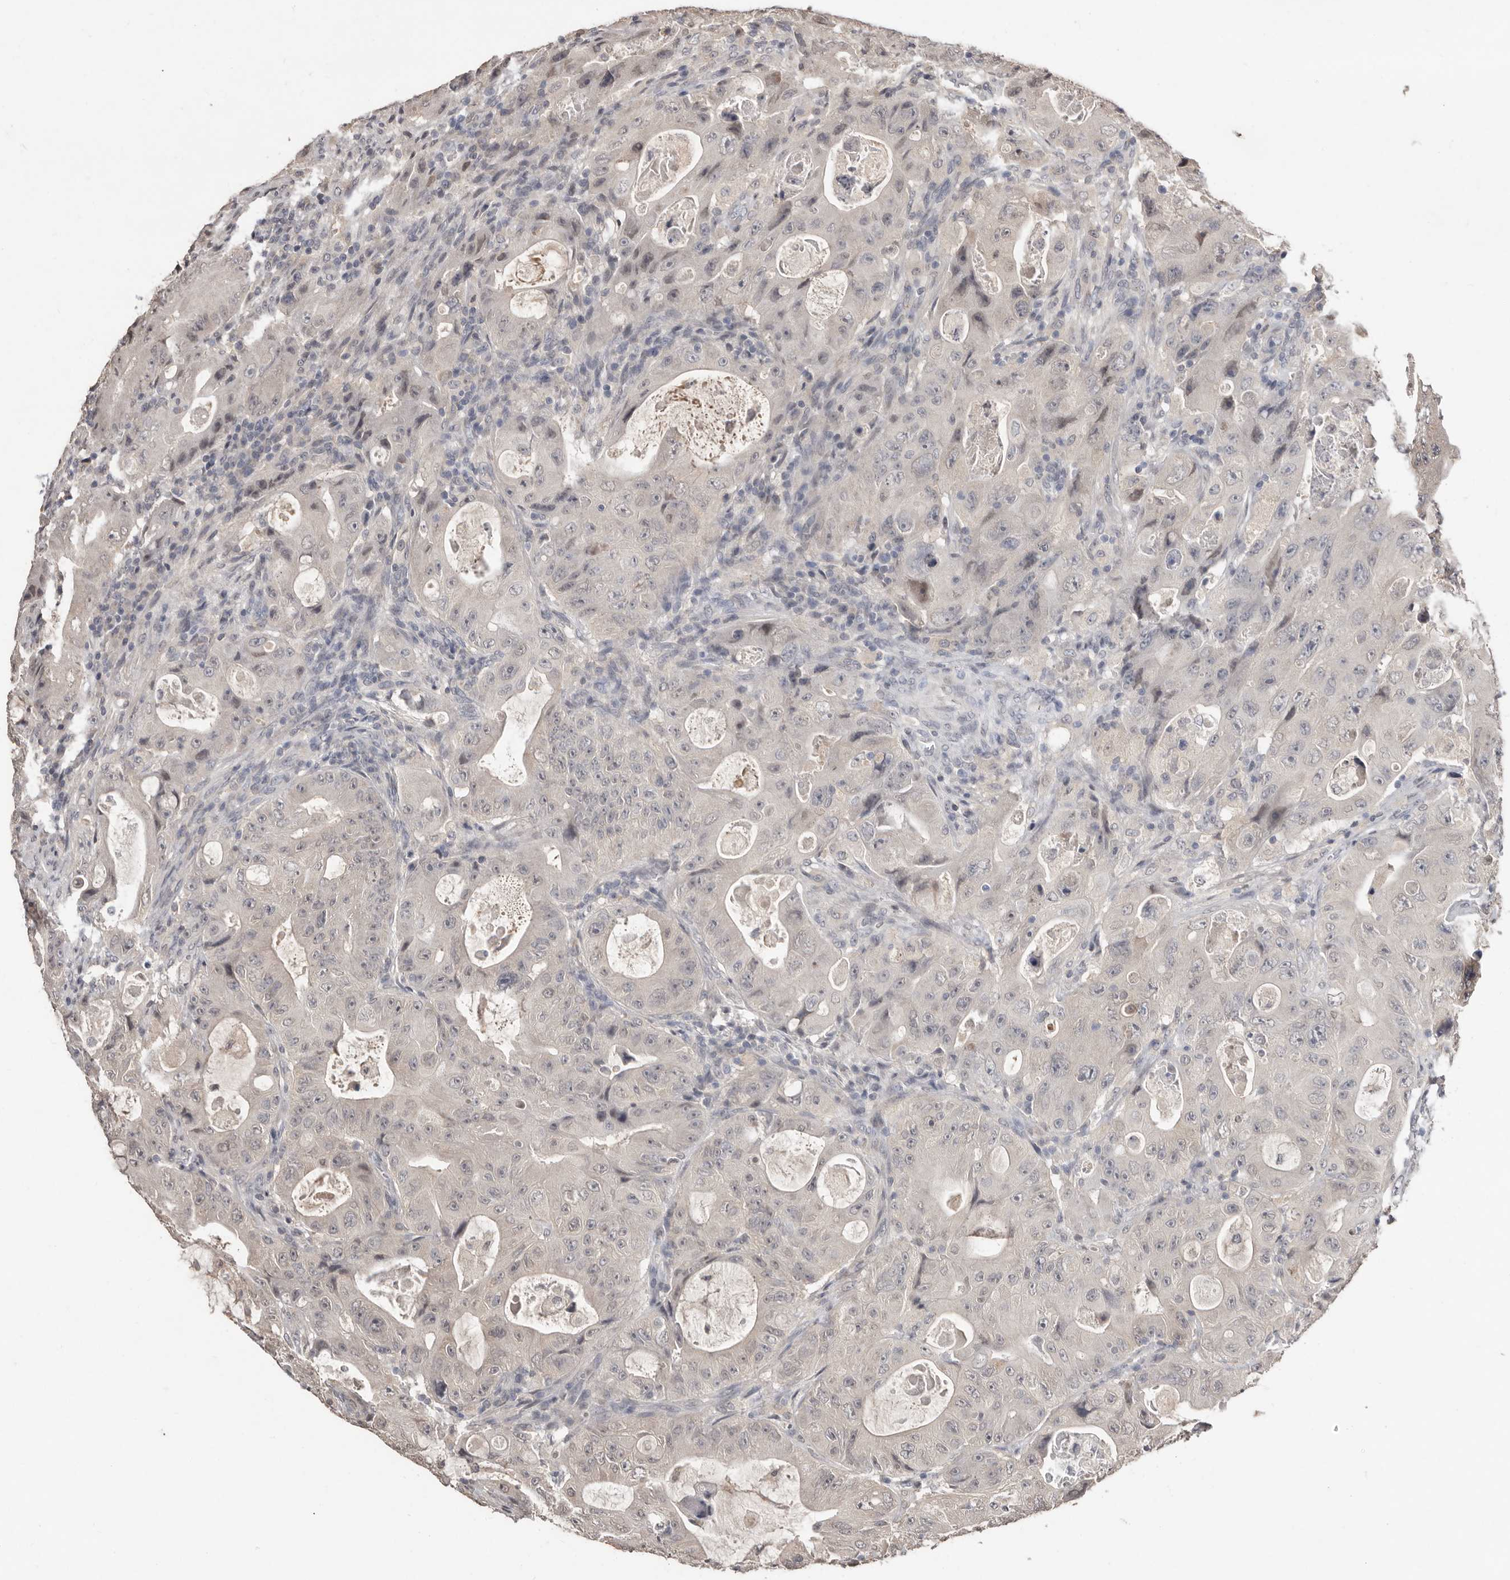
{"staining": {"intensity": "negative", "quantity": "none", "location": "none"}, "tissue": "colorectal cancer", "cell_type": "Tumor cells", "image_type": "cancer", "snomed": [{"axis": "morphology", "description": "Adenocarcinoma, NOS"}, {"axis": "topography", "description": "Colon"}], "caption": "This is a image of immunohistochemistry staining of colorectal cancer, which shows no expression in tumor cells.", "gene": "SULT1E1", "patient": {"sex": "female", "age": 46}}